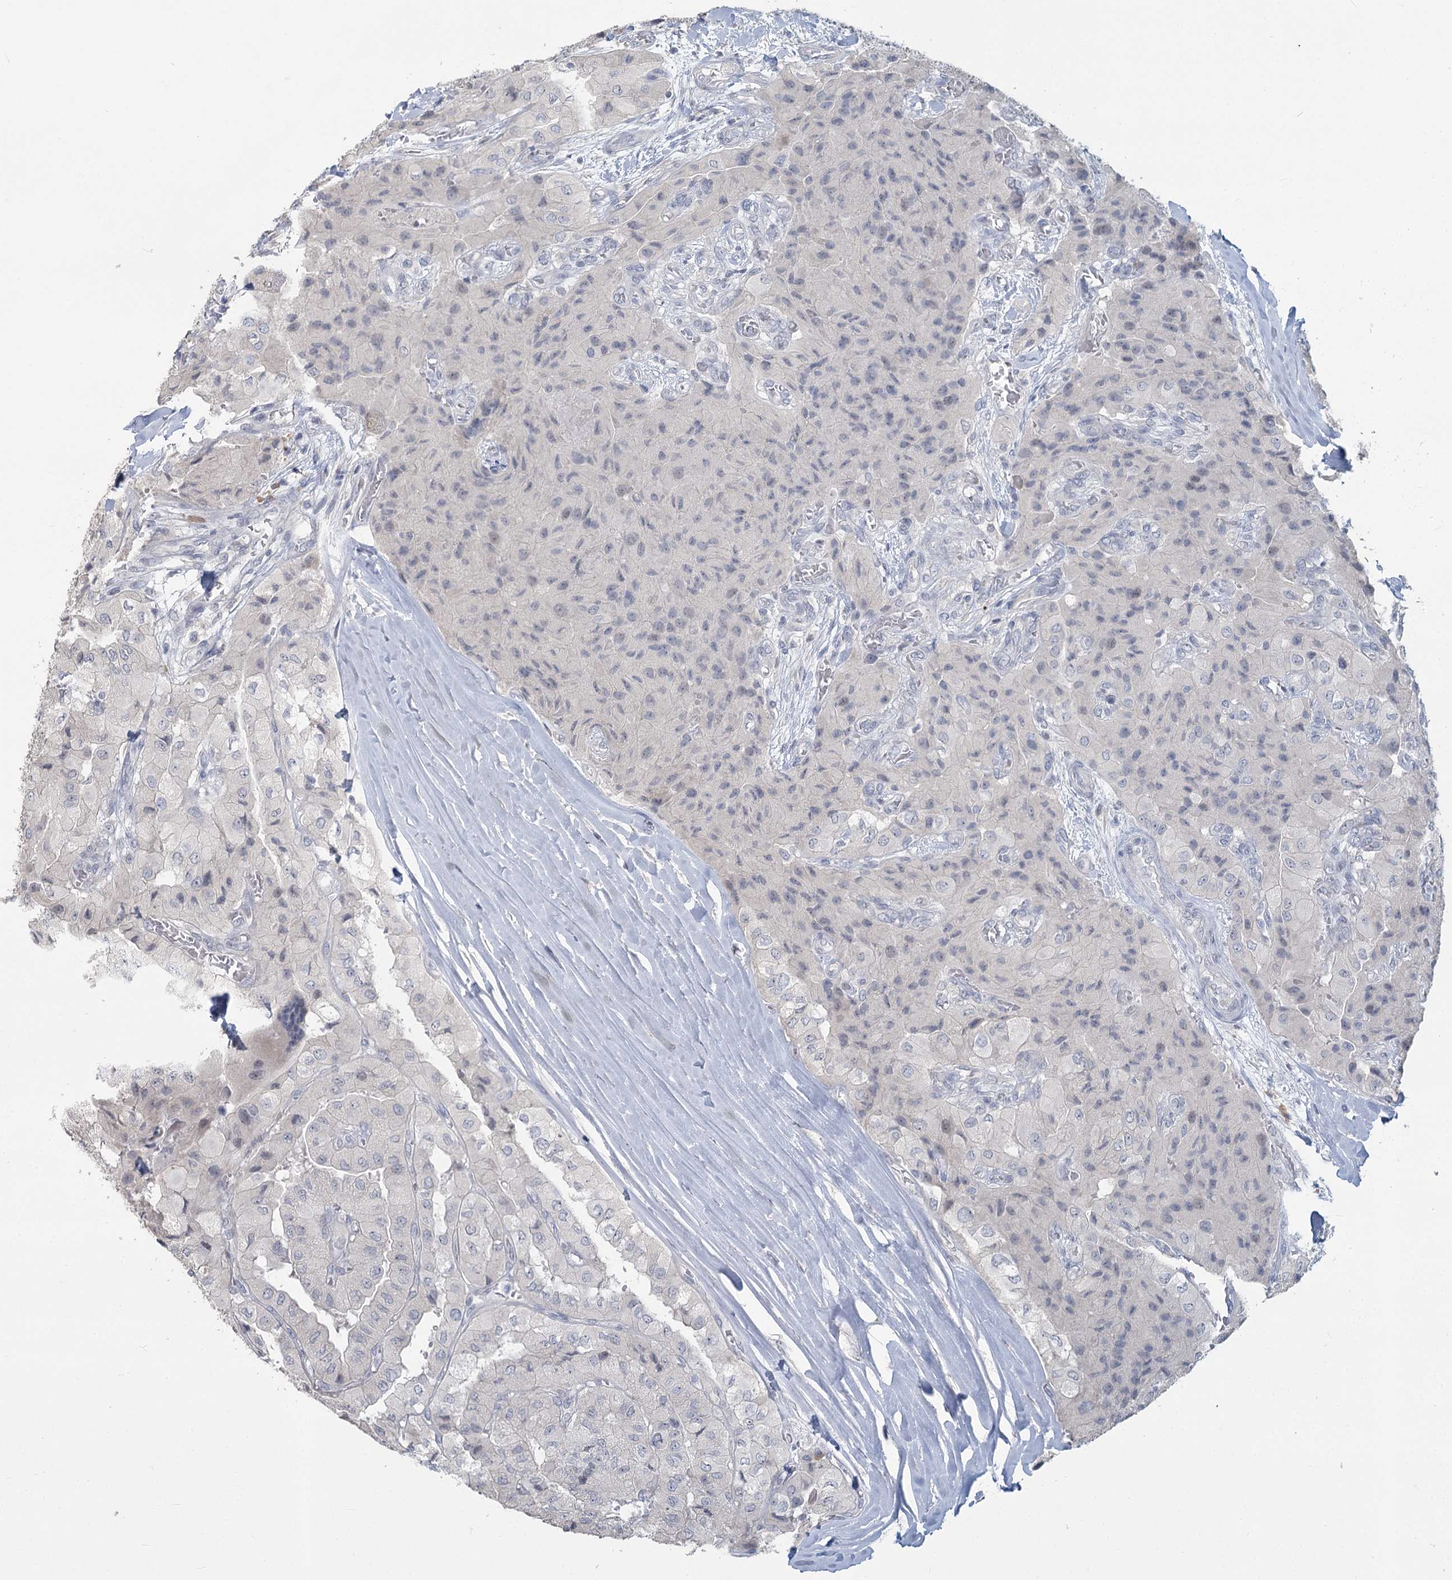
{"staining": {"intensity": "negative", "quantity": "none", "location": "none"}, "tissue": "thyroid cancer", "cell_type": "Tumor cells", "image_type": "cancer", "snomed": [{"axis": "morphology", "description": "Papillary adenocarcinoma, NOS"}, {"axis": "topography", "description": "Thyroid gland"}], "caption": "A high-resolution micrograph shows immunohistochemistry (IHC) staining of thyroid cancer, which exhibits no significant expression in tumor cells.", "gene": "SLC9A3", "patient": {"sex": "female", "age": 59}}